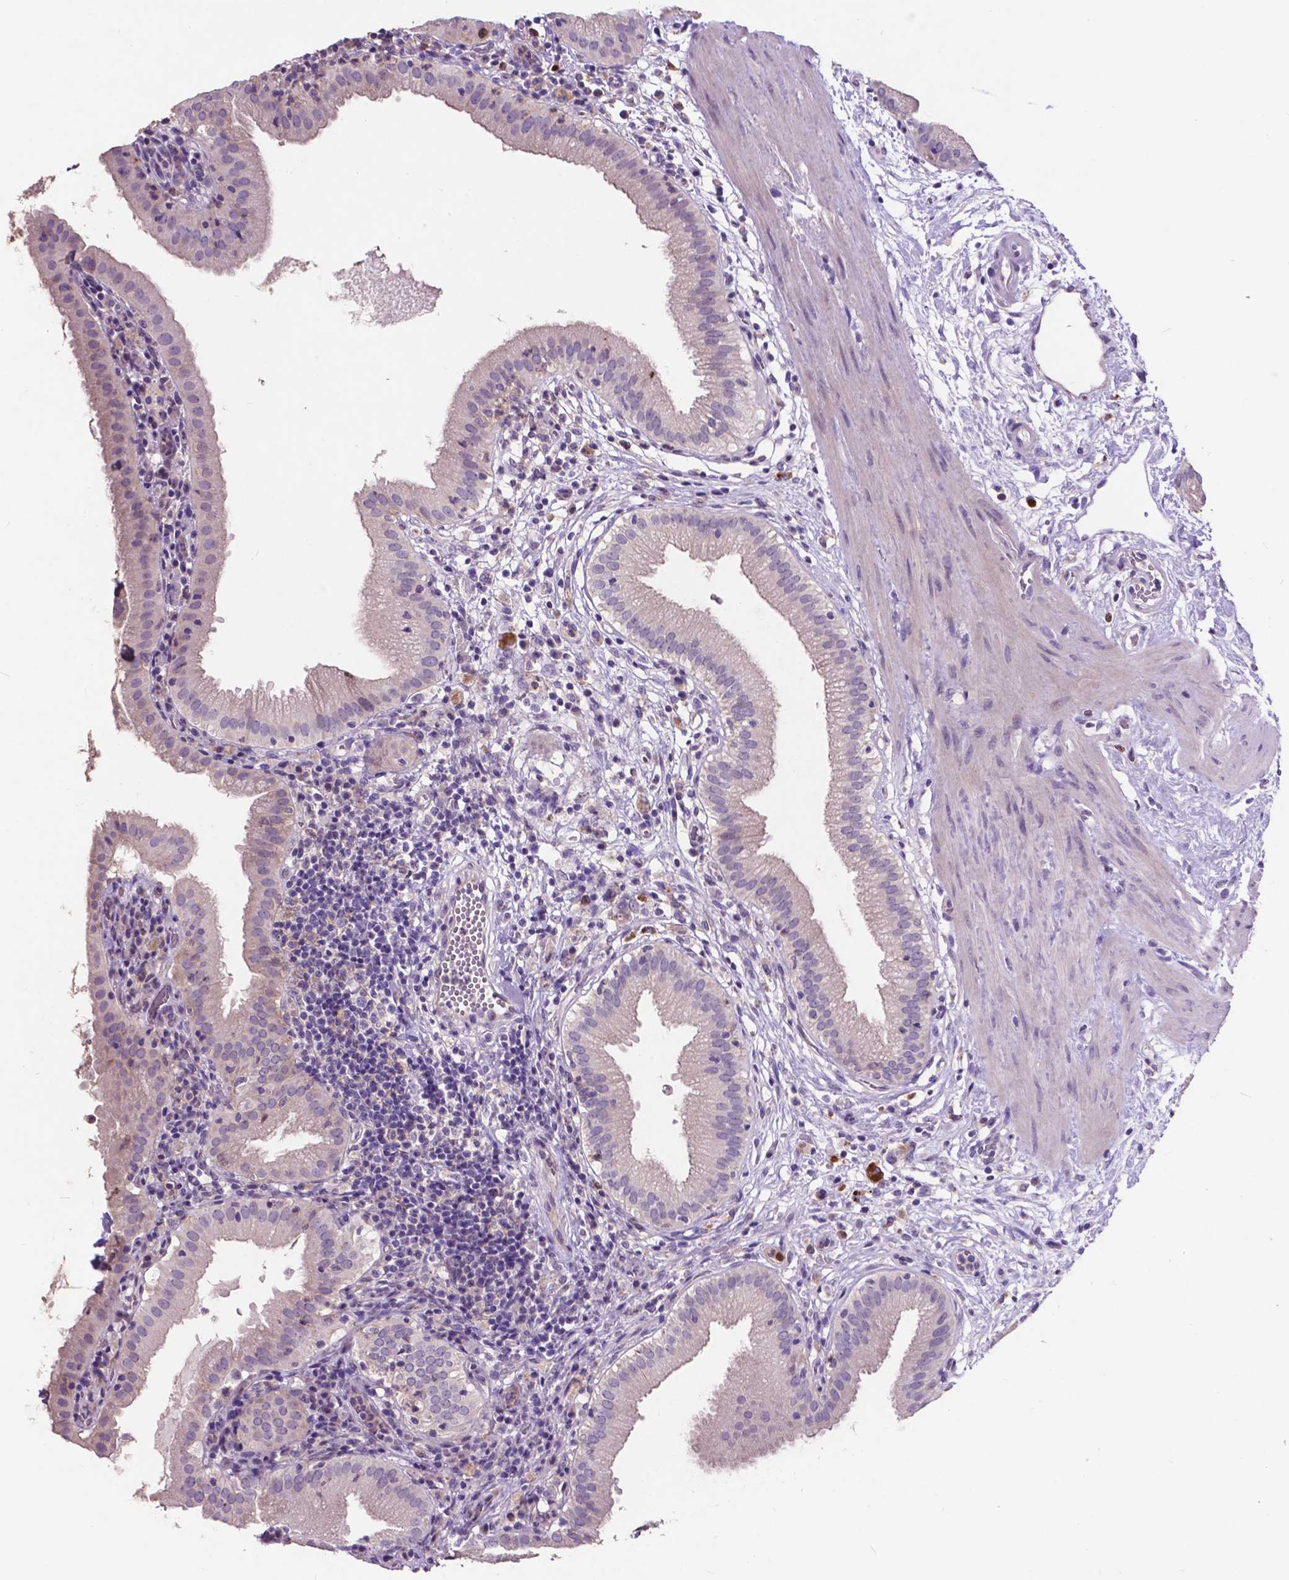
{"staining": {"intensity": "negative", "quantity": "none", "location": "none"}, "tissue": "gallbladder", "cell_type": "Glandular cells", "image_type": "normal", "snomed": [{"axis": "morphology", "description": "Normal tissue, NOS"}, {"axis": "topography", "description": "Gallbladder"}], "caption": "An IHC photomicrograph of benign gallbladder is shown. There is no staining in glandular cells of gallbladder.", "gene": "PLSCR1", "patient": {"sex": "female", "age": 65}}